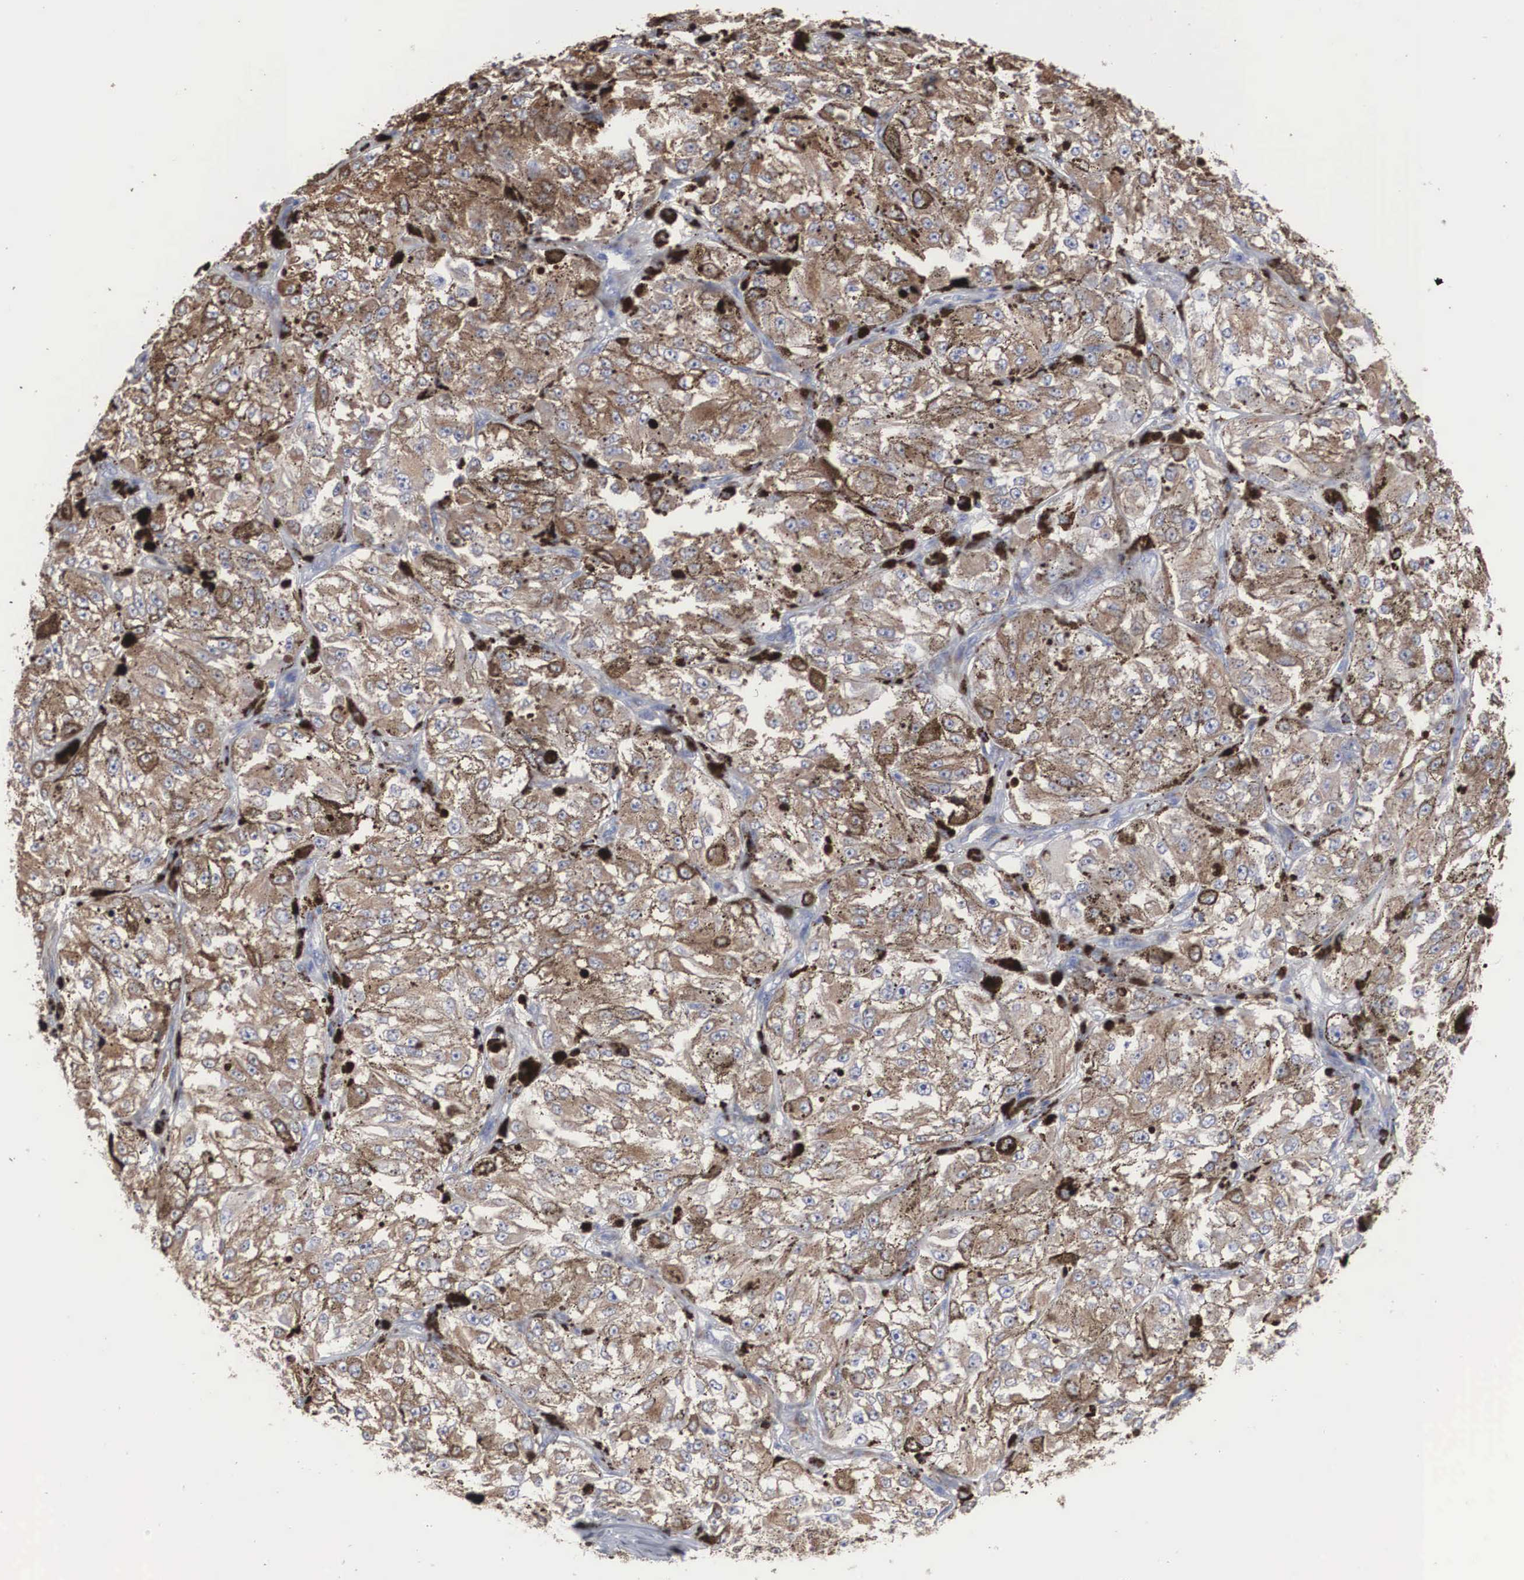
{"staining": {"intensity": "moderate", "quantity": ">75%", "location": "cytoplasmic/membranous"}, "tissue": "melanoma", "cell_type": "Tumor cells", "image_type": "cancer", "snomed": [{"axis": "morphology", "description": "Malignant melanoma, NOS"}, {"axis": "topography", "description": "Skin"}], "caption": "Melanoma stained for a protein demonstrates moderate cytoplasmic/membranous positivity in tumor cells. (IHC, brightfield microscopy, high magnification).", "gene": "LGALS3BP", "patient": {"sex": "male", "age": 67}}